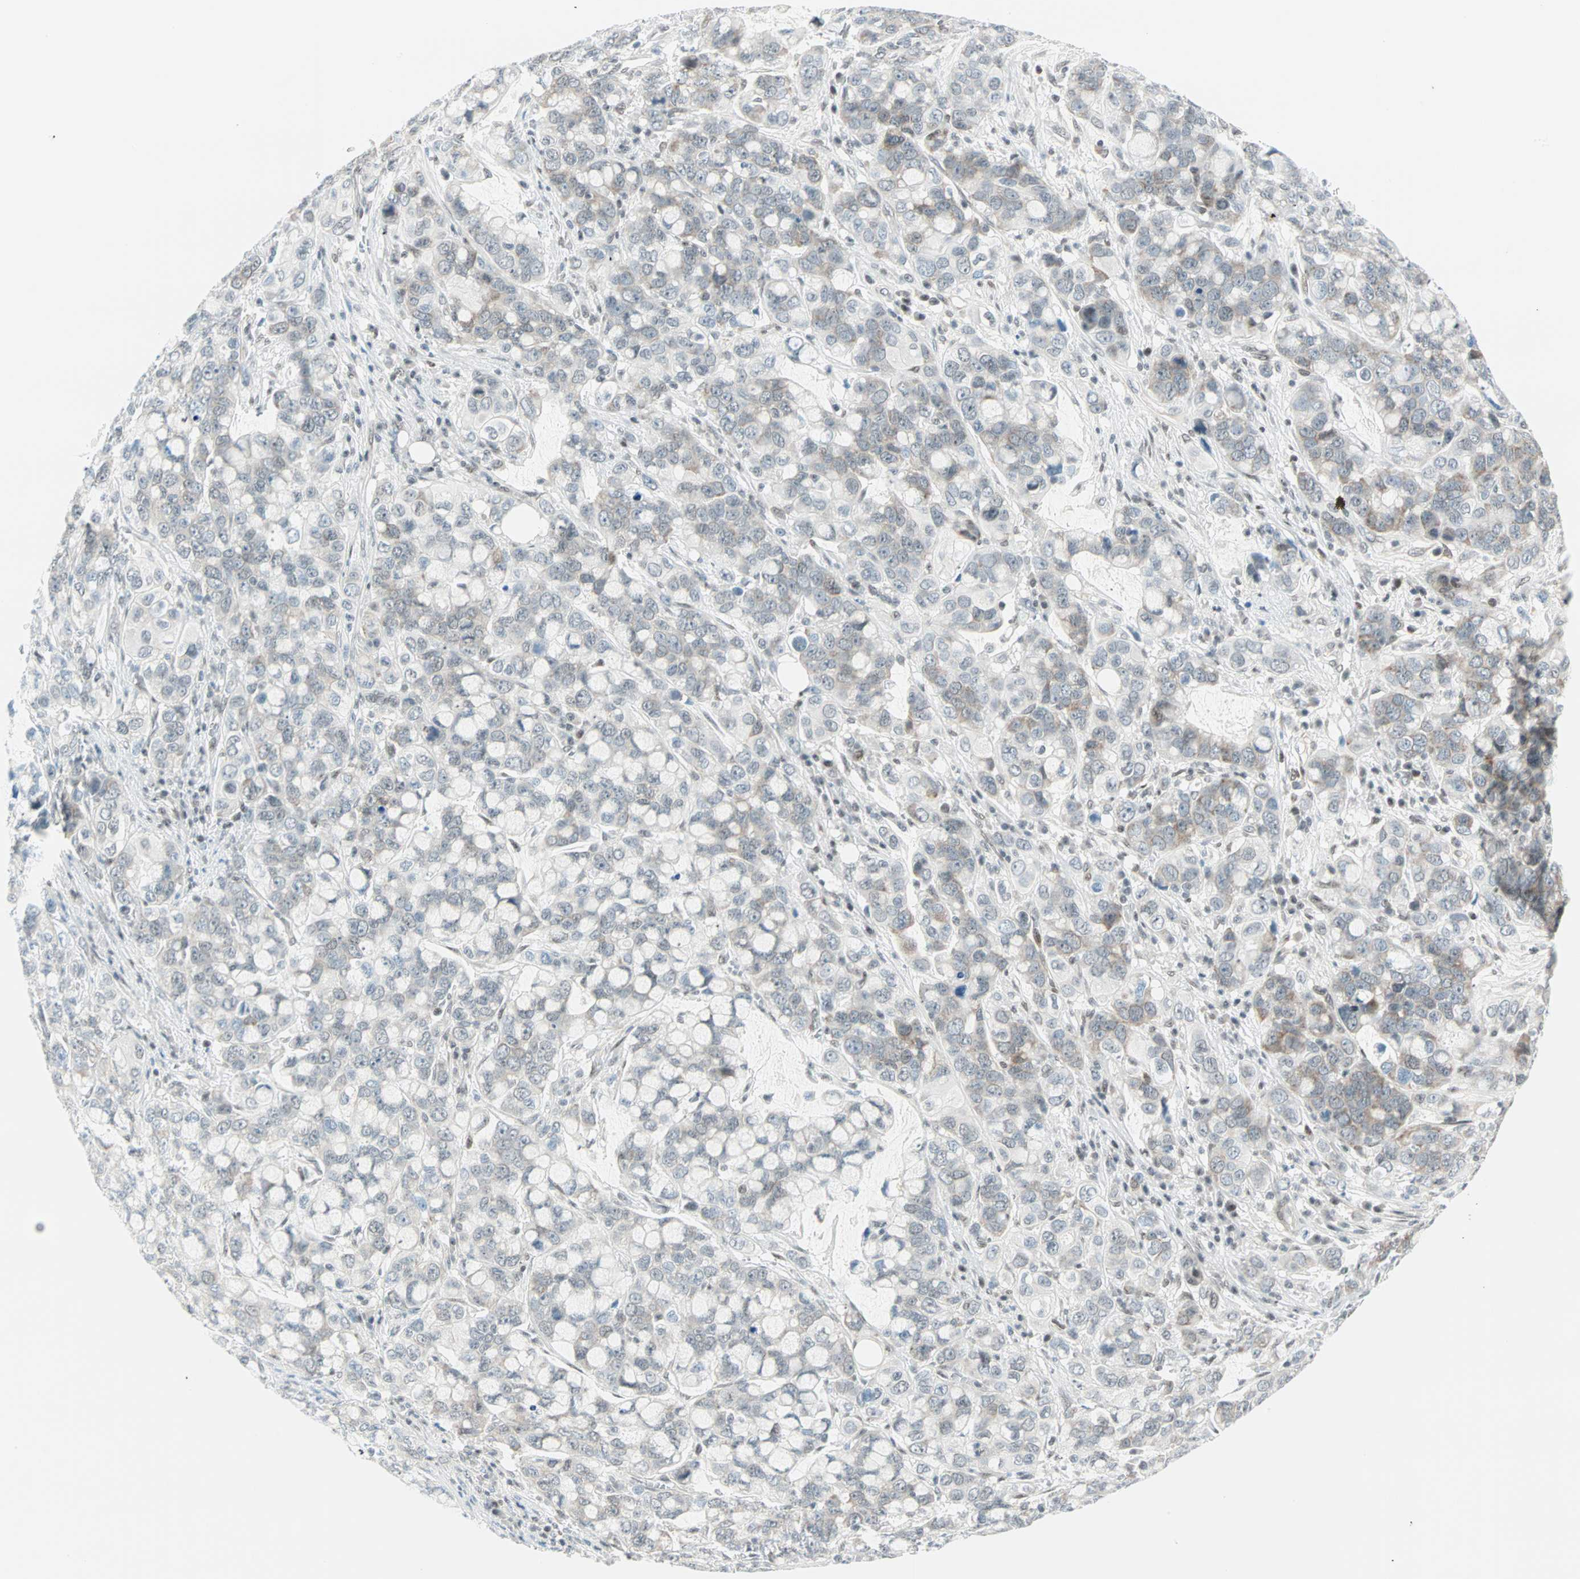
{"staining": {"intensity": "weak", "quantity": "<25%", "location": "cytoplasmic/membranous"}, "tissue": "stomach cancer", "cell_type": "Tumor cells", "image_type": "cancer", "snomed": [{"axis": "morphology", "description": "Adenocarcinoma, NOS"}, {"axis": "topography", "description": "Stomach, lower"}], "caption": "Stomach cancer (adenocarcinoma) was stained to show a protein in brown. There is no significant expression in tumor cells.", "gene": "PKNOX1", "patient": {"sex": "male", "age": 84}}